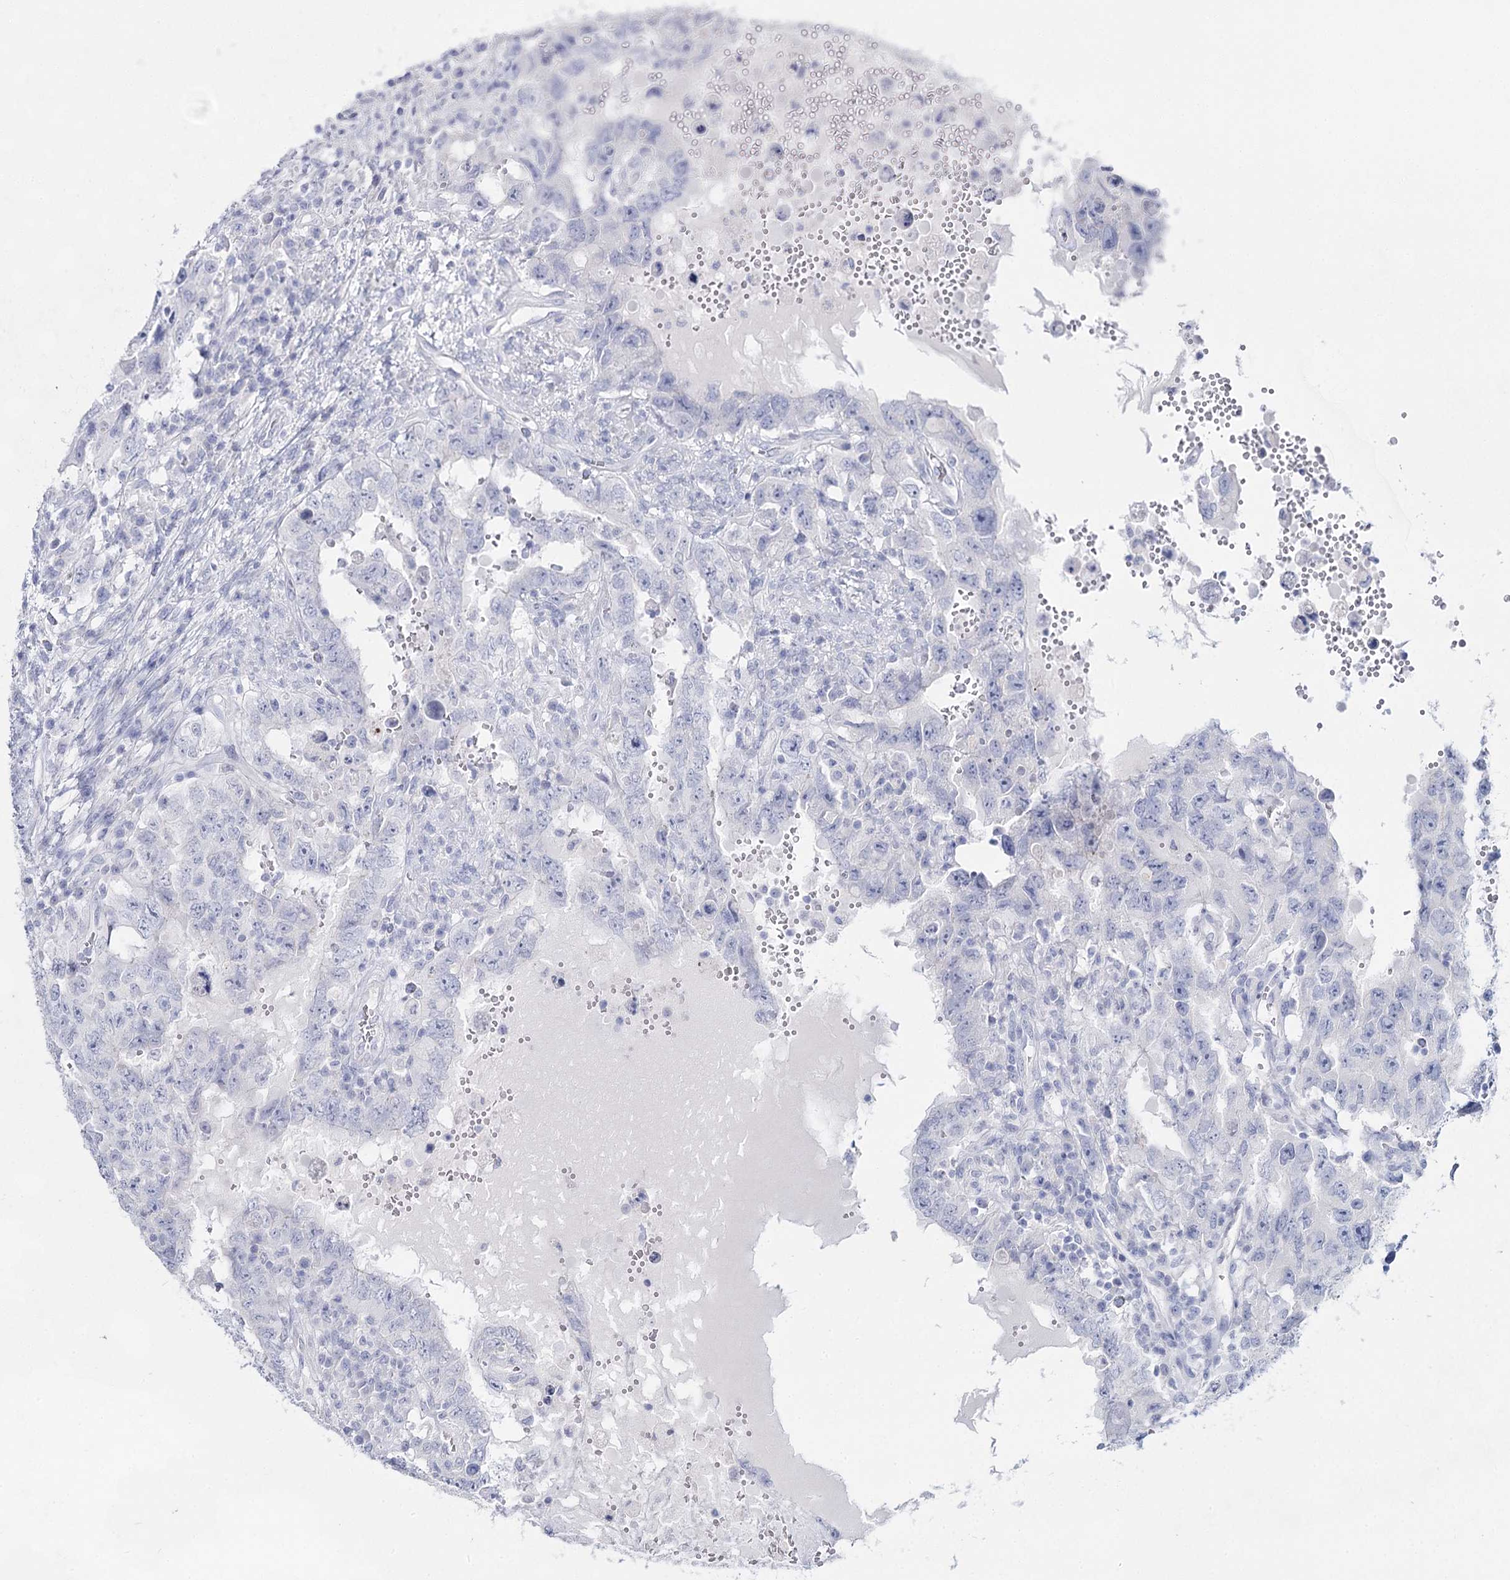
{"staining": {"intensity": "negative", "quantity": "none", "location": "none"}, "tissue": "testis cancer", "cell_type": "Tumor cells", "image_type": "cancer", "snomed": [{"axis": "morphology", "description": "Carcinoma, Embryonal, NOS"}, {"axis": "topography", "description": "Testis"}], "caption": "Immunohistochemistry (IHC) photomicrograph of human testis cancer stained for a protein (brown), which shows no expression in tumor cells. (Stains: DAB IHC with hematoxylin counter stain, Microscopy: brightfield microscopy at high magnification).", "gene": "SLC17A2", "patient": {"sex": "male", "age": 26}}